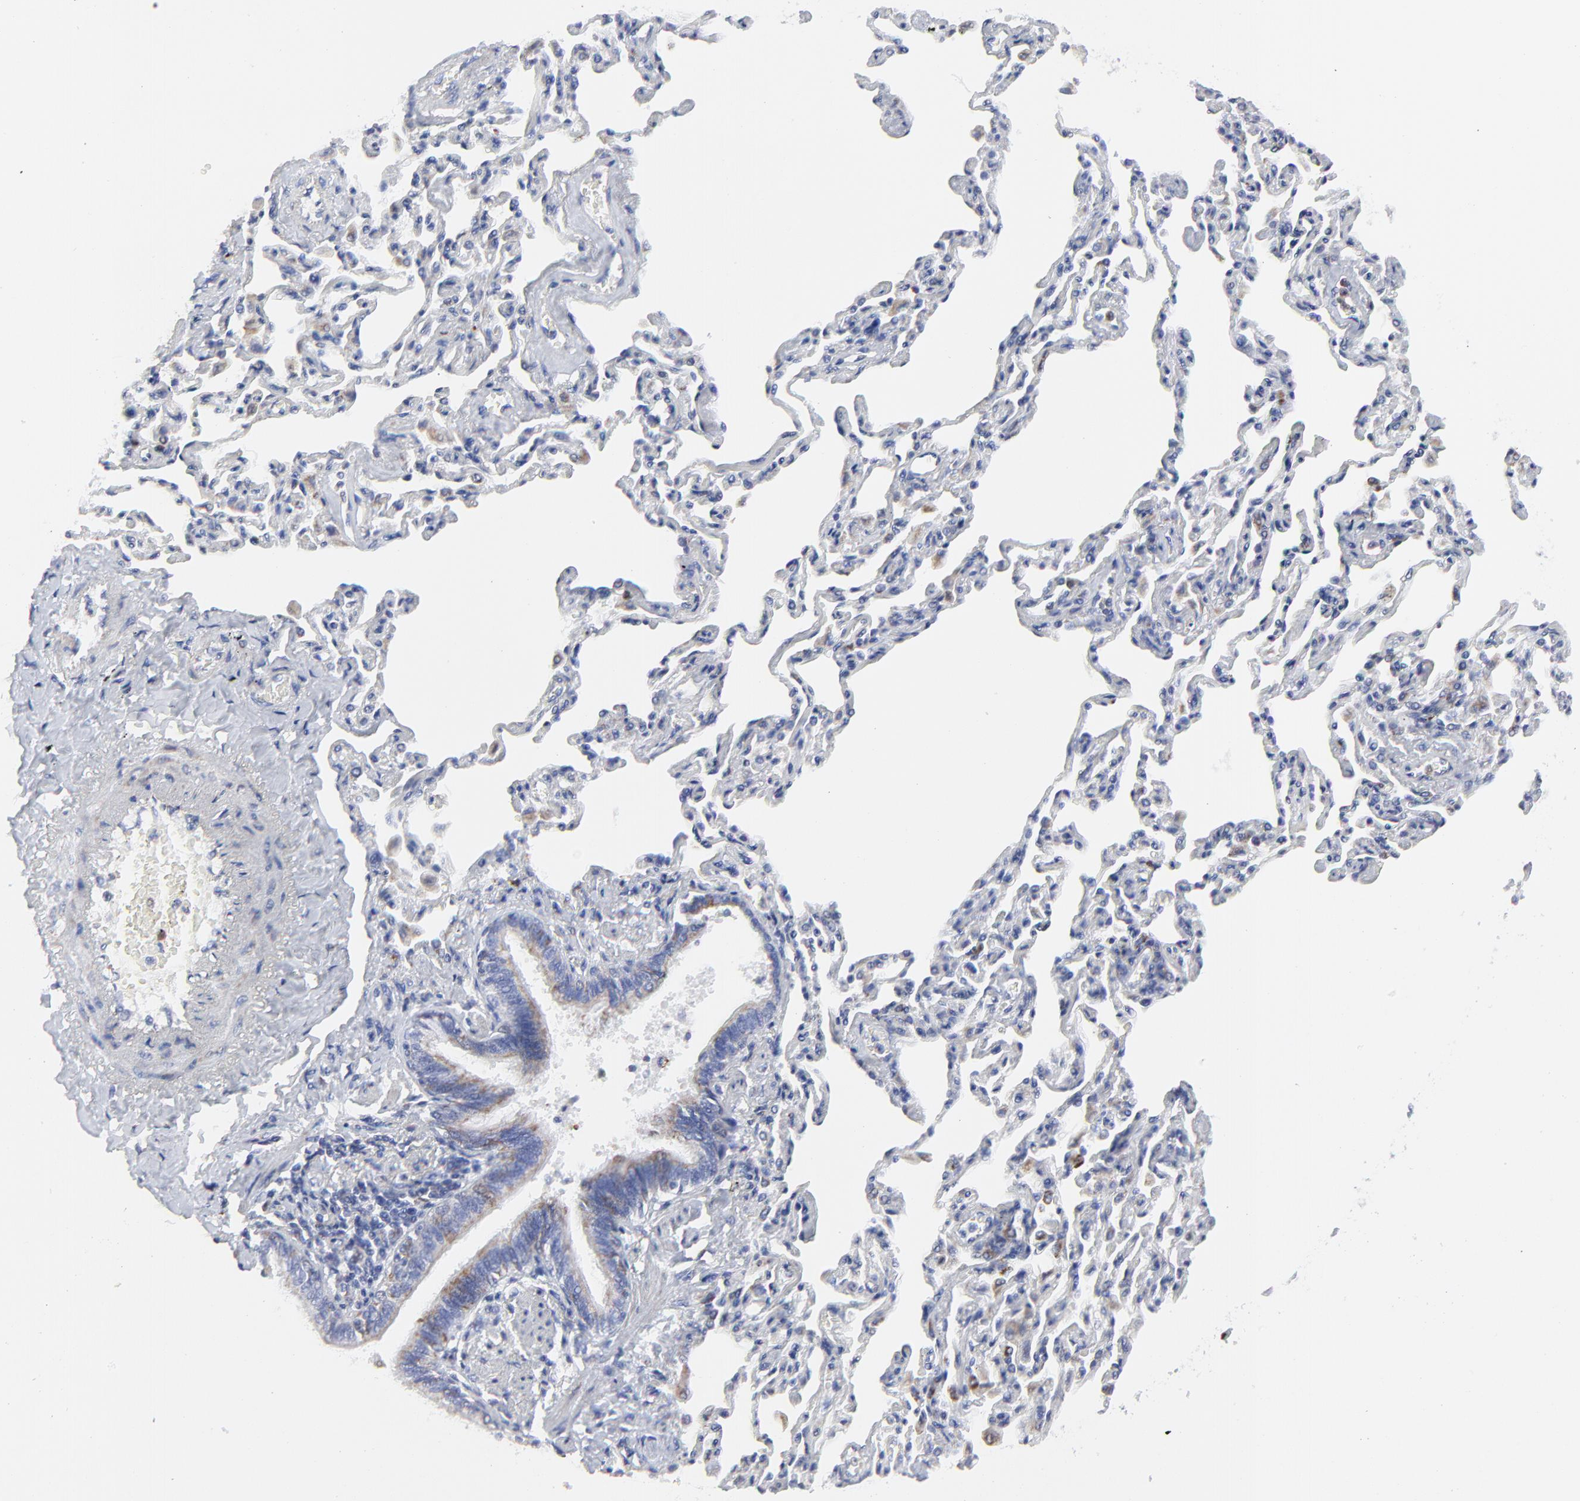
{"staining": {"intensity": "moderate", "quantity": "<25%", "location": "cytoplasmic/membranous"}, "tissue": "bronchus", "cell_type": "Respiratory epithelial cells", "image_type": "normal", "snomed": [{"axis": "morphology", "description": "Normal tissue, NOS"}, {"axis": "topography", "description": "Lung"}], "caption": "DAB immunohistochemical staining of normal human bronchus exhibits moderate cytoplasmic/membranous protein expression in about <25% of respiratory epithelial cells.", "gene": "NCAPH", "patient": {"sex": "male", "age": 64}}